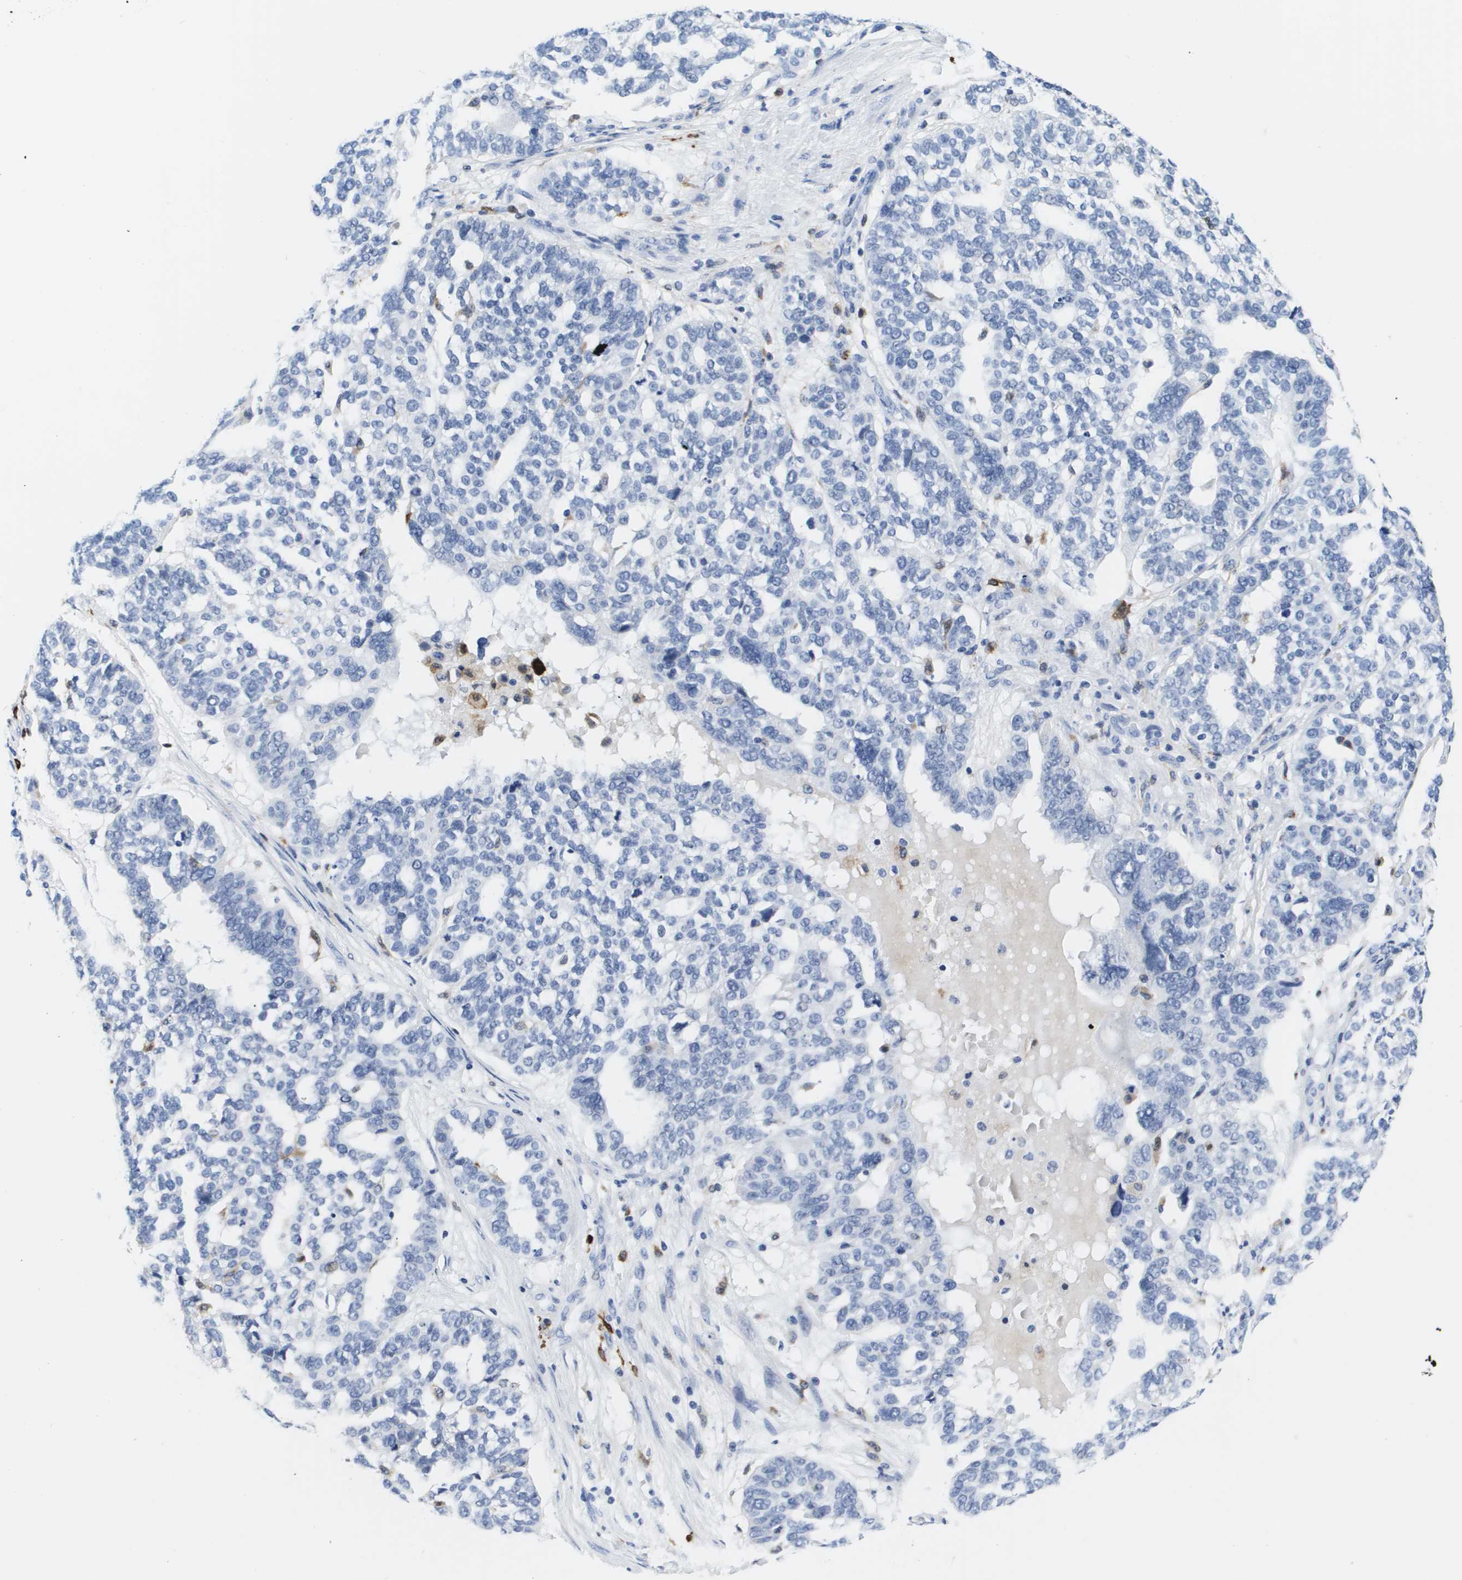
{"staining": {"intensity": "negative", "quantity": "none", "location": "none"}, "tissue": "ovarian cancer", "cell_type": "Tumor cells", "image_type": "cancer", "snomed": [{"axis": "morphology", "description": "Cystadenocarcinoma, serous, NOS"}, {"axis": "topography", "description": "Ovary"}], "caption": "There is no significant positivity in tumor cells of ovarian cancer. (Brightfield microscopy of DAB (3,3'-diaminobenzidine) immunohistochemistry at high magnification).", "gene": "HMOX1", "patient": {"sex": "female", "age": 59}}